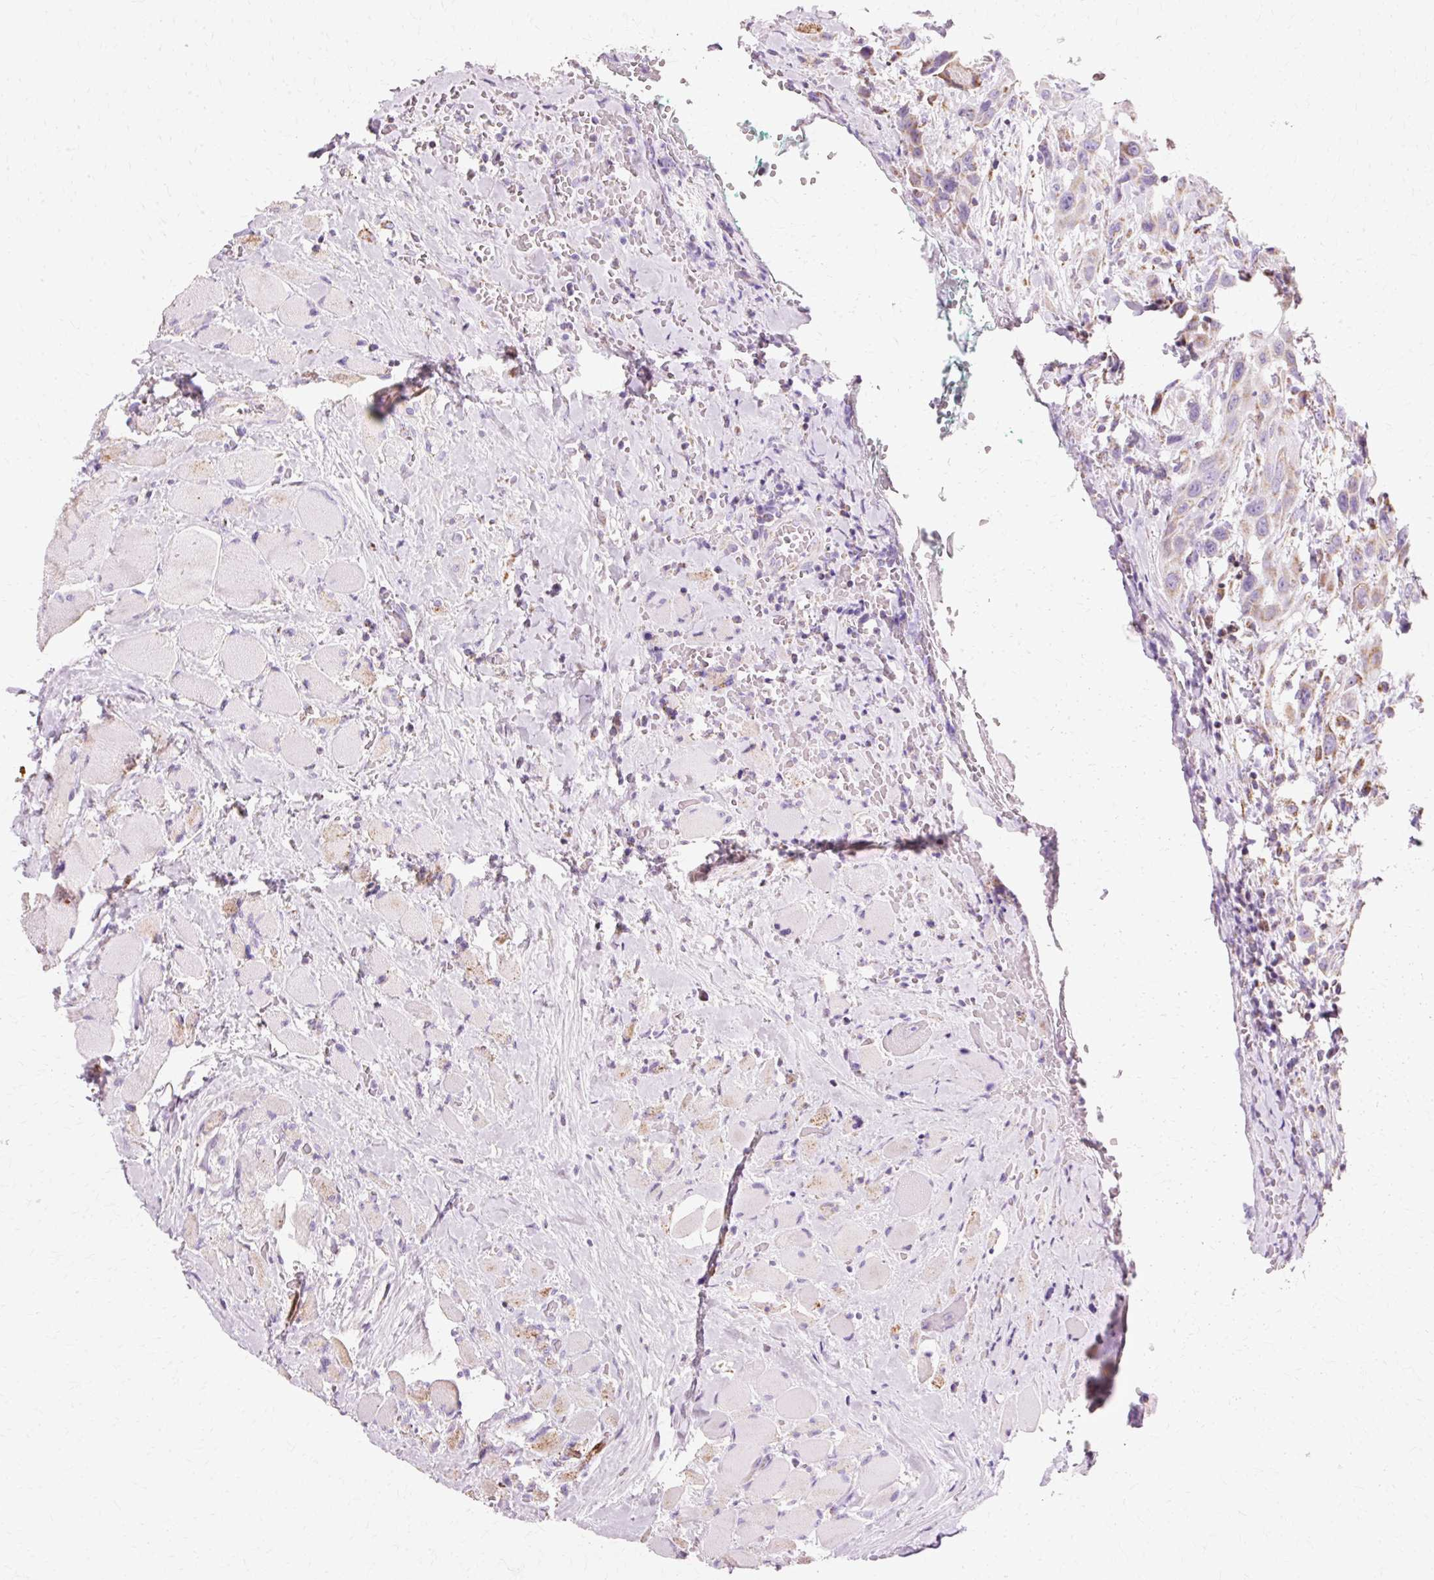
{"staining": {"intensity": "weak", "quantity": "<25%", "location": "cytoplasmic/membranous"}, "tissue": "head and neck cancer", "cell_type": "Tumor cells", "image_type": "cancer", "snomed": [{"axis": "morphology", "description": "Squamous cell carcinoma, NOS"}, {"axis": "topography", "description": "Head-Neck"}], "caption": "This is an immunohistochemistry (IHC) histopathology image of human head and neck cancer (squamous cell carcinoma). There is no staining in tumor cells.", "gene": "ATP5PO", "patient": {"sex": "male", "age": 81}}